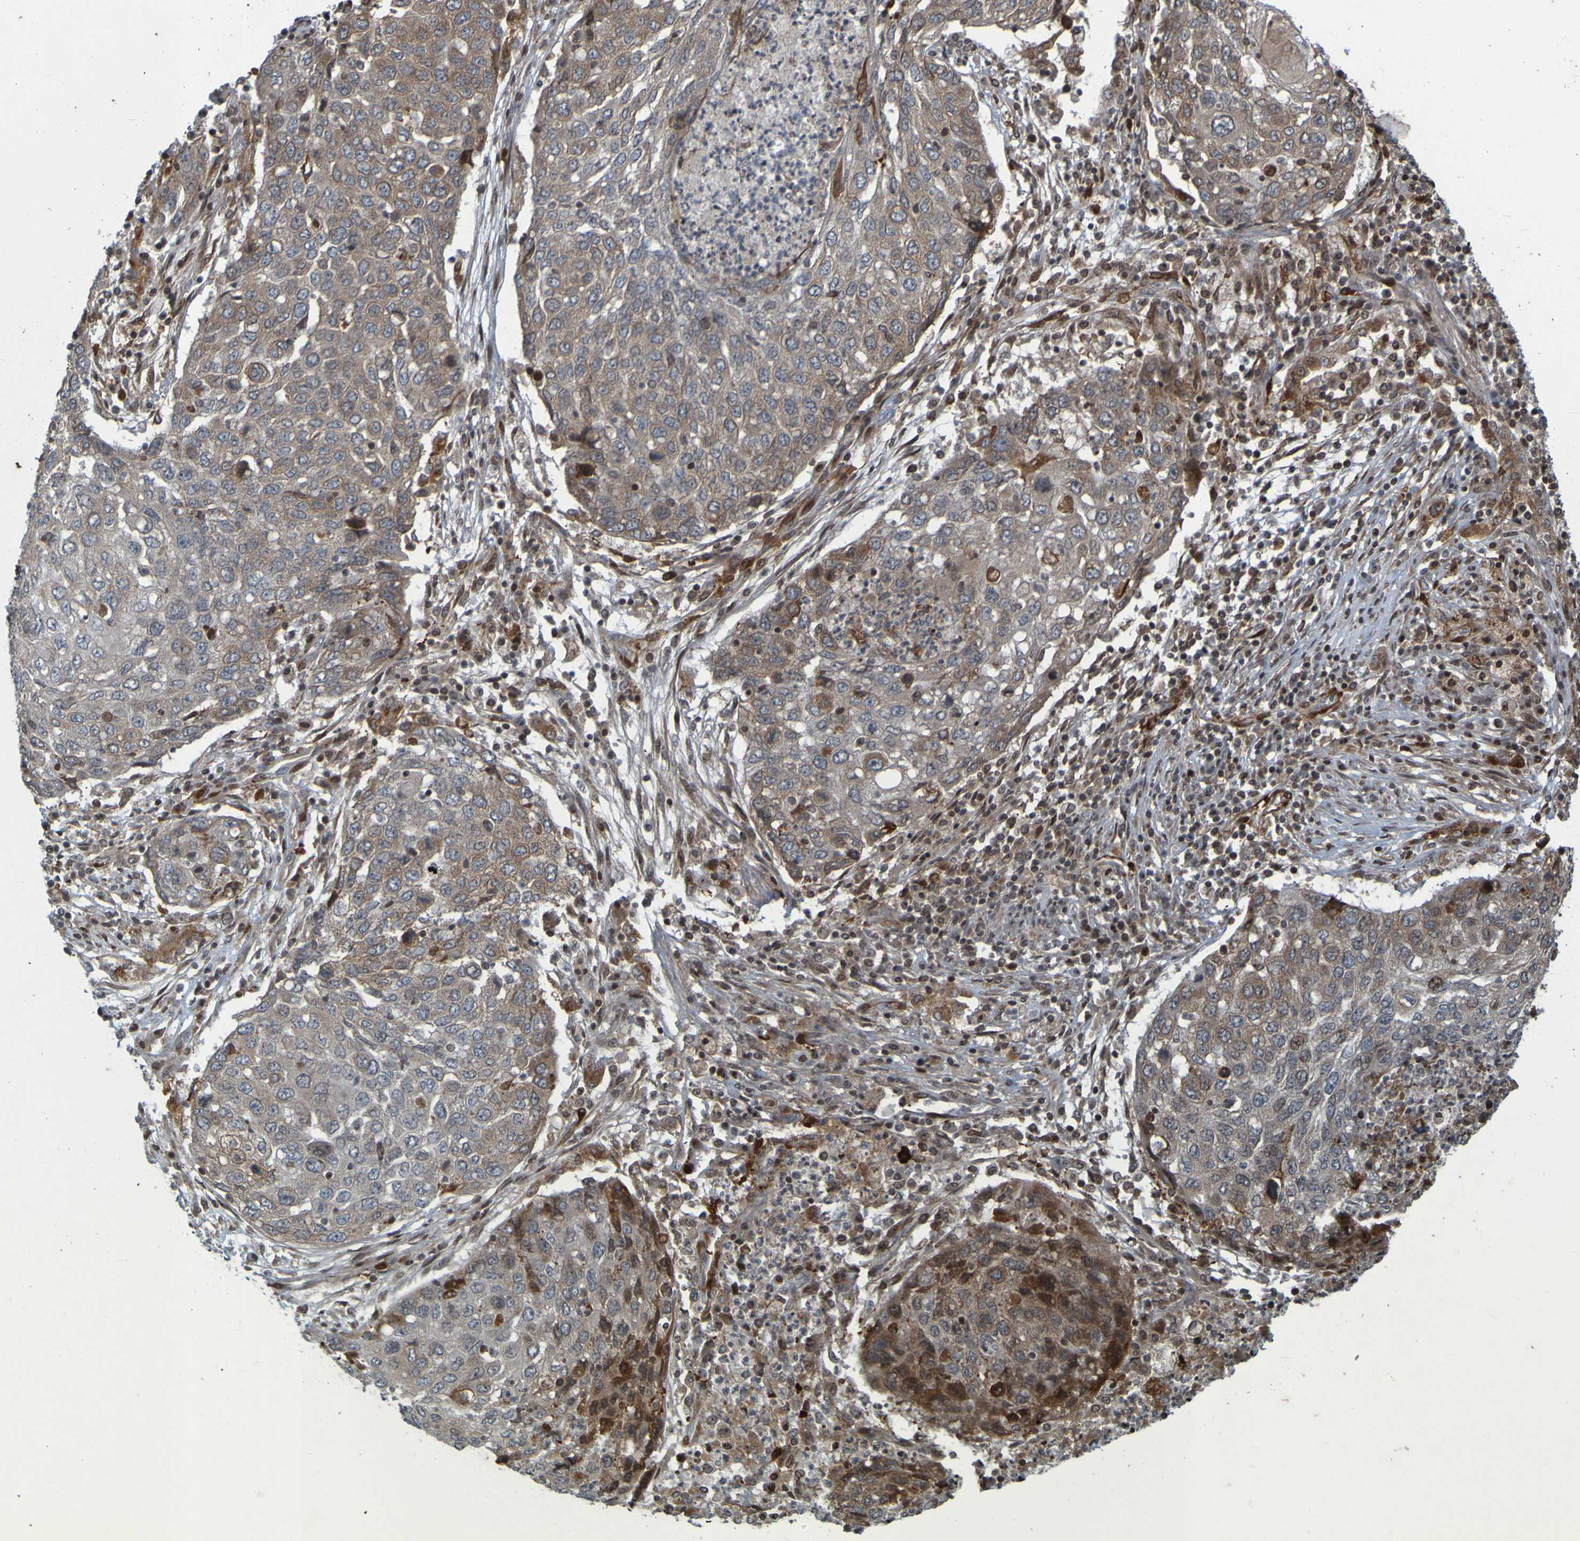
{"staining": {"intensity": "weak", "quantity": ">75%", "location": "cytoplasmic/membranous"}, "tissue": "lung cancer", "cell_type": "Tumor cells", "image_type": "cancer", "snomed": [{"axis": "morphology", "description": "Squamous cell carcinoma, NOS"}, {"axis": "topography", "description": "Lung"}], "caption": "This photomicrograph exhibits immunohistochemistry (IHC) staining of human lung cancer (squamous cell carcinoma), with low weak cytoplasmic/membranous expression in approximately >75% of tumor cells.", "gene": "GUCY1A1", "patient": {"sex": "female", "age": 63}}